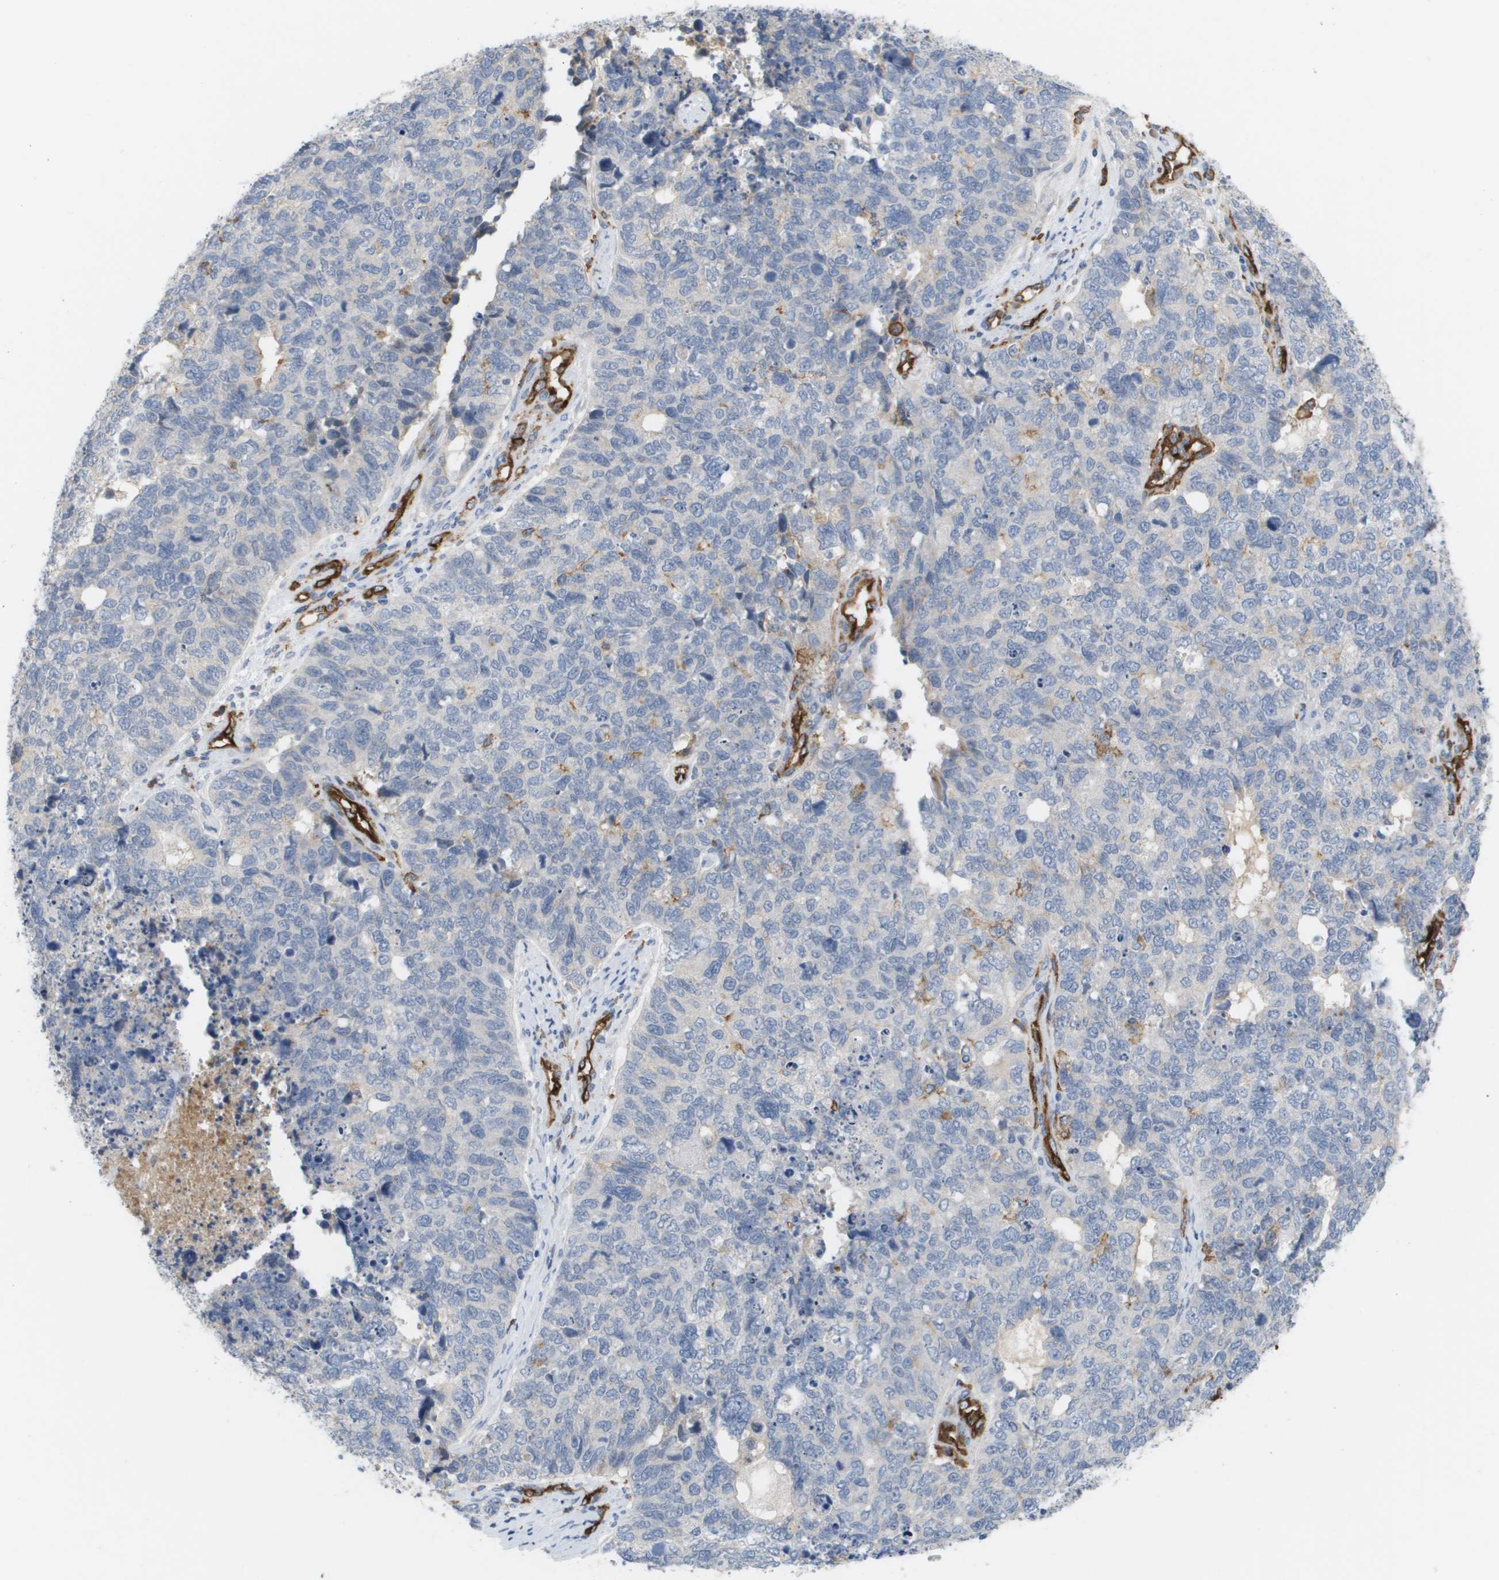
{"staining": {"intensity": "negative", "quantity": "none", "location": "none"}, "tissue": "cervical cancer", "cell_type": "Tumor cells", "image_type": "cancer", "snomed": [{"axis": "morphology", "description": "Squamous cell carcinoma, NOS"}, {"axis": "topography", "description": "Cervix"}], "caption": "Cervical cancer (squamous cell carcinoma) stained for a protein using immunohistochemistry shows no staining tumor cells.", "gene": "ANGPT2", "patient": {"sex": "female", "age": 63}}